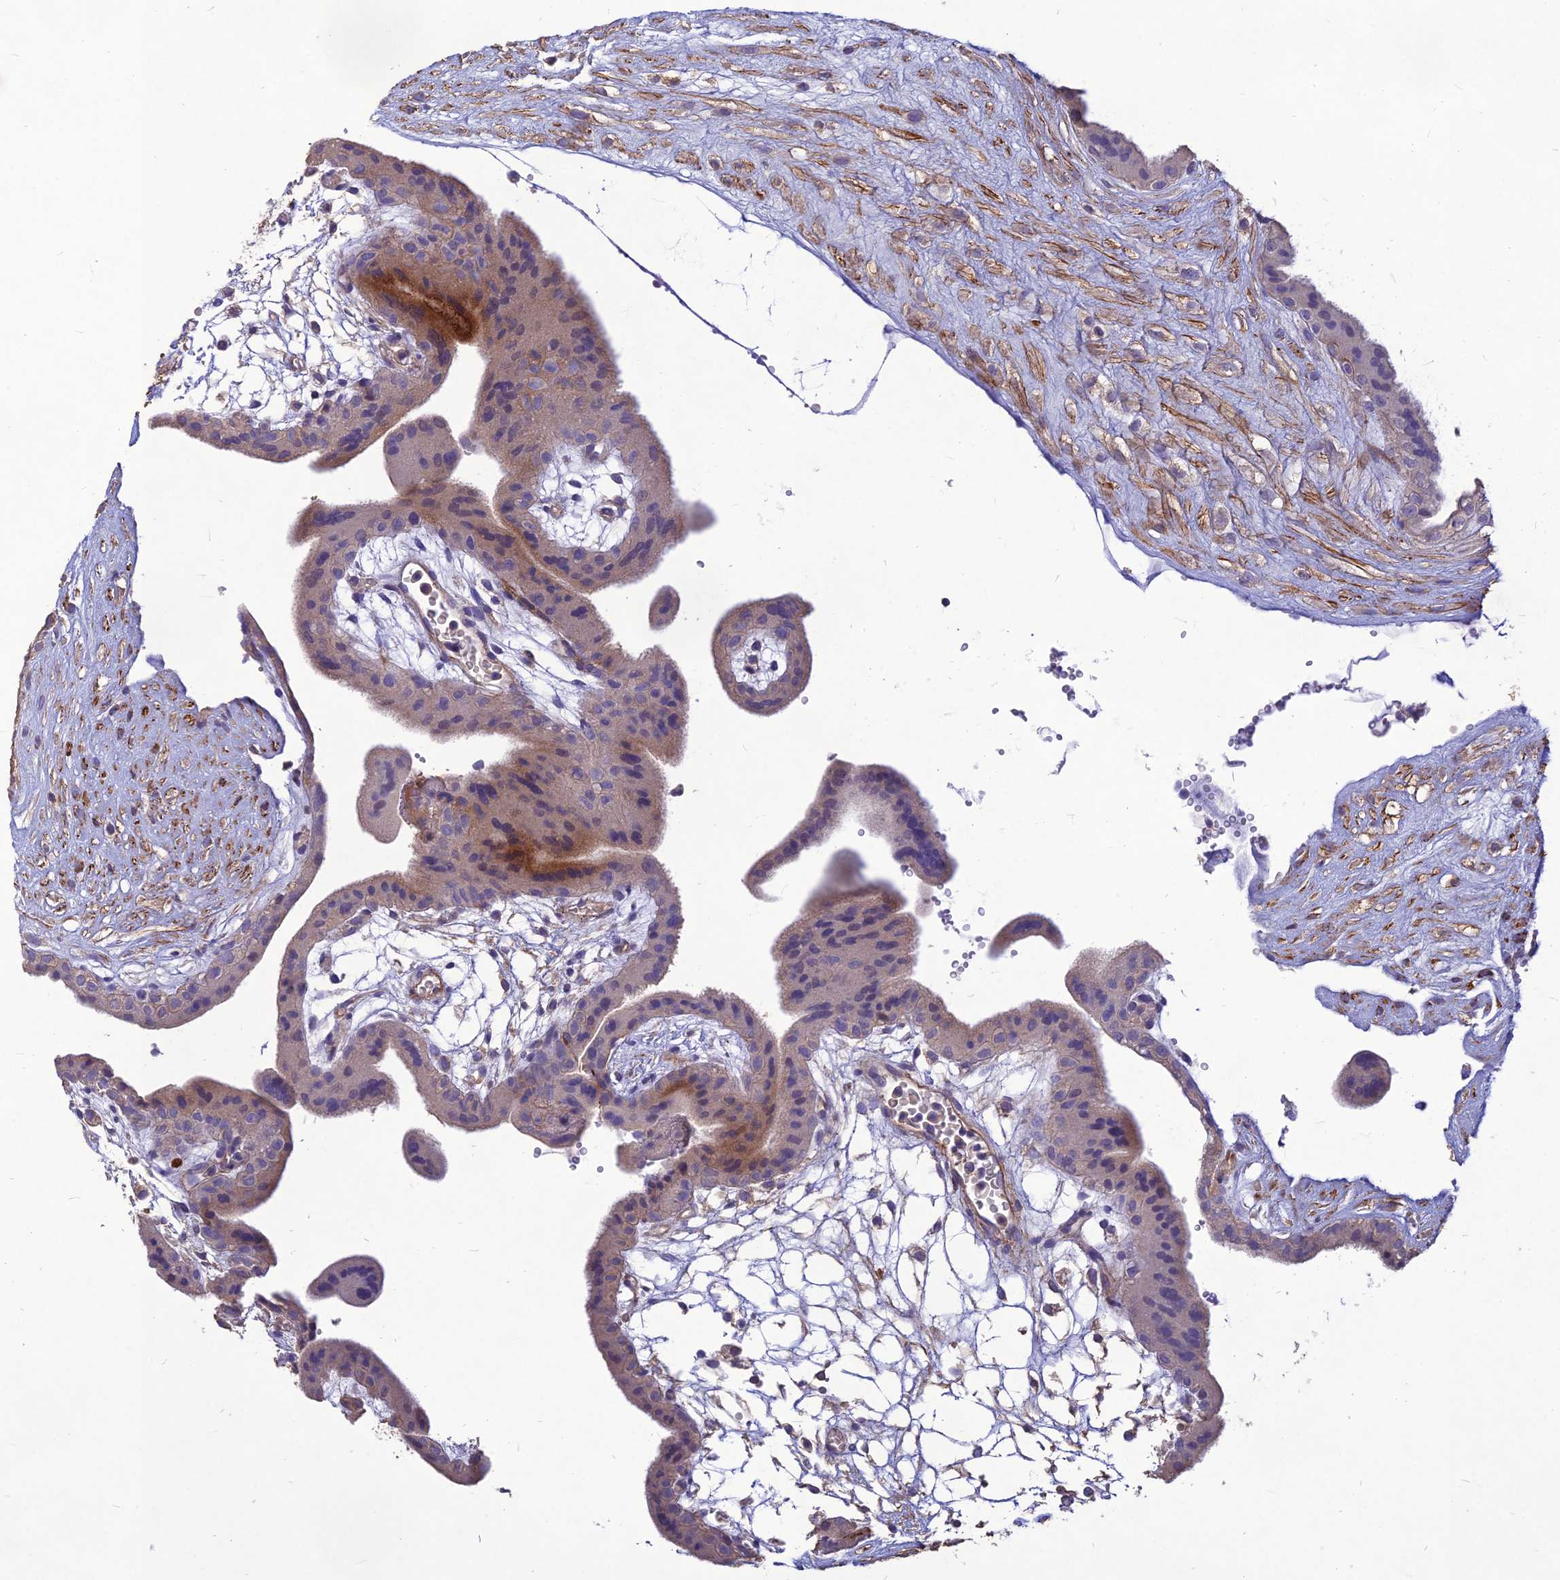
{"staining": {"intensity": "negative", "quantity": "none", "location": "none"}, "tissue": "placenta", "cell_type": "Decidual cells", "image_type": "normal", "snomed": [{"axis": "morphology", "description": "Normal tissue, NOS"}, {"axis": "topography", "description": "Placenta"}], "caption": "The immunohistochemistry micrograph has no significant positivity in decidual cells of placenta.", "gene": "CLUH", "patient": {"sex": "female", "age": 18}}